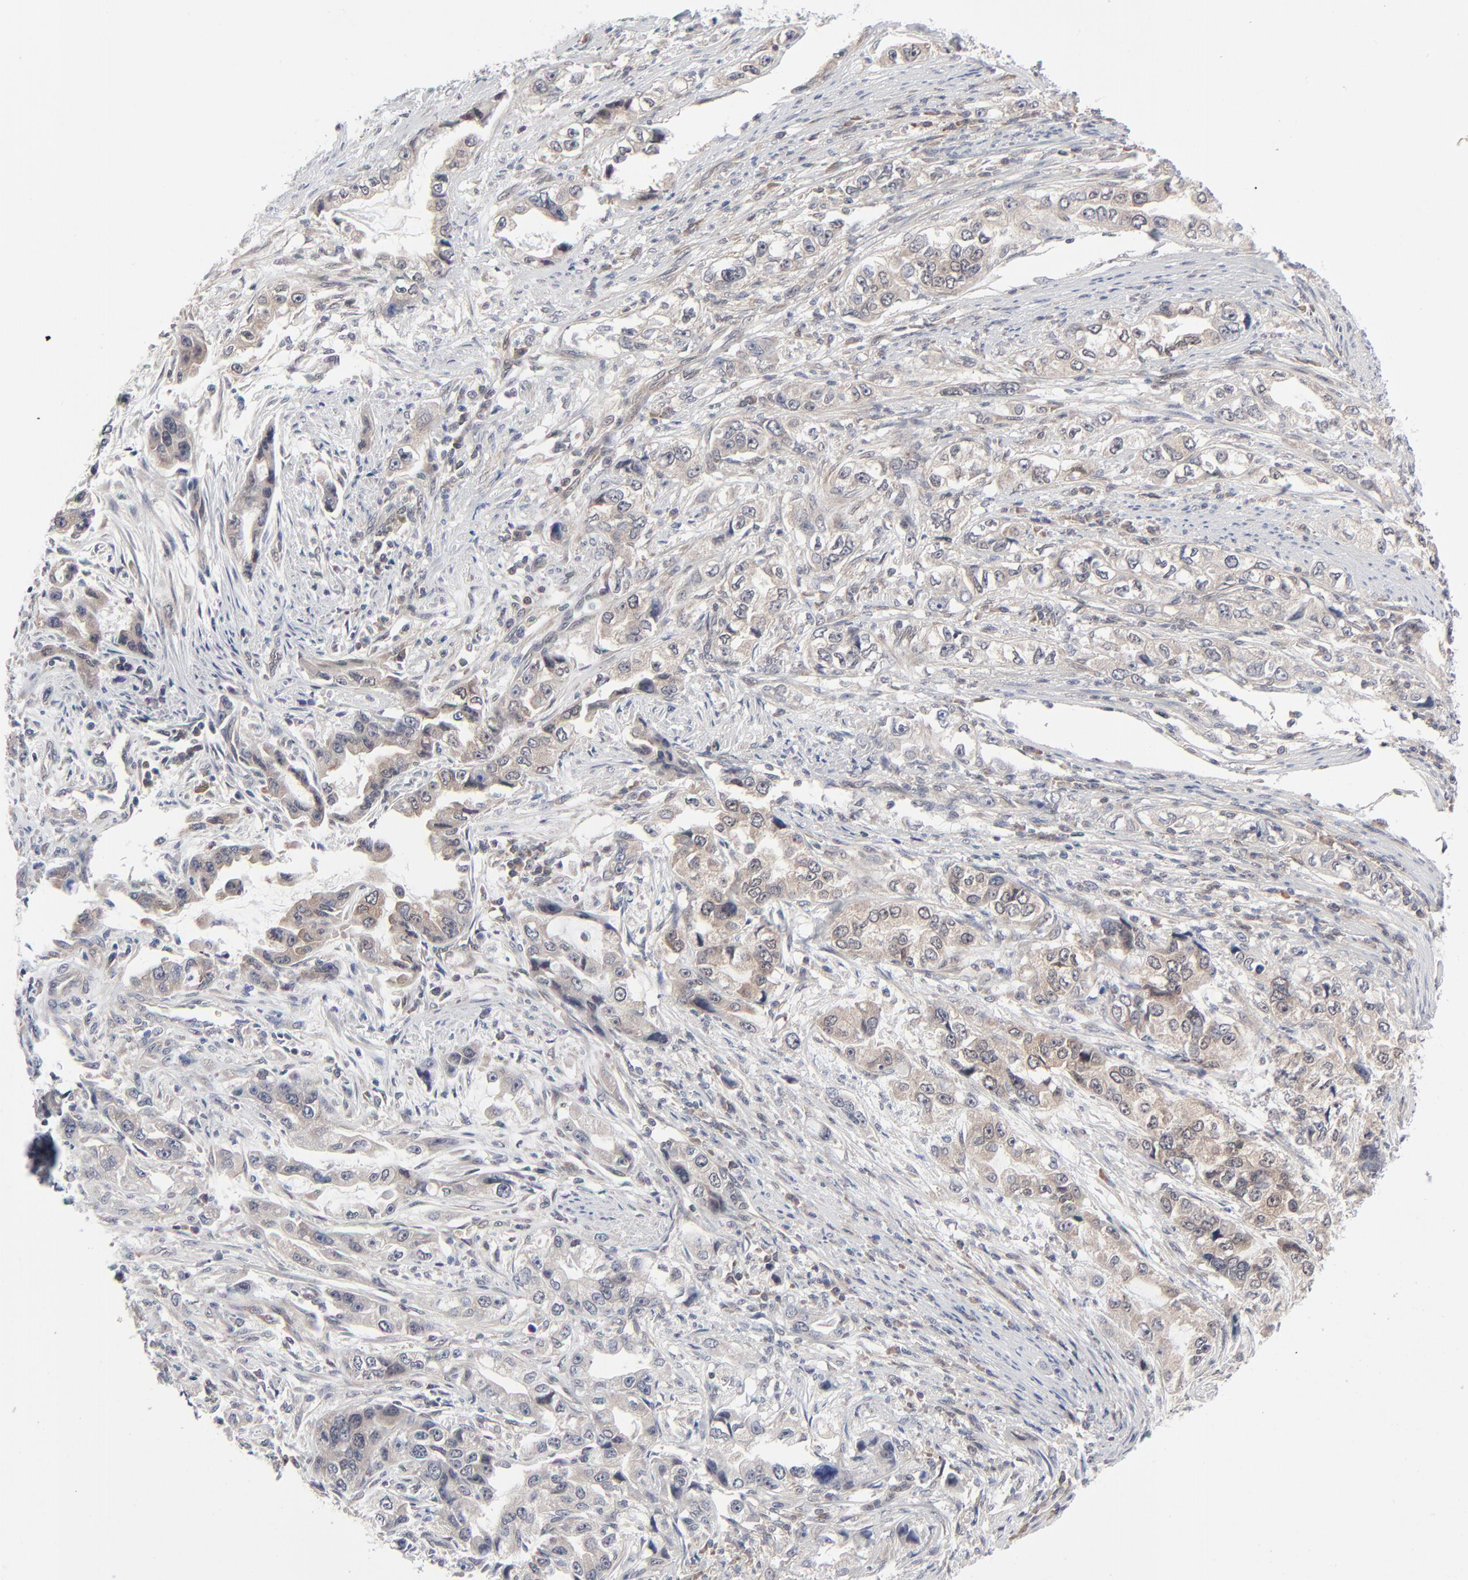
{"staining": {"intensity": "weak", "quantity": ">75%", "location": "cytoplasmic/membranous"}, "tissue": "stomach cancer", "cell_type": "Tumor cells", "image_type": "cancer", "snomed": [{"axis": "morphology", "description": "Adenocarcinoma, NOS"}, {"axis": "topography", "description": "Stomach, lower"}], "caption": "Human adenocarcinoma (stomach) stained with a protein marker shows weak staining in tumor cells.", "gene": "RPS6KB1", "patient": {"sex": "female", "age": 93}}